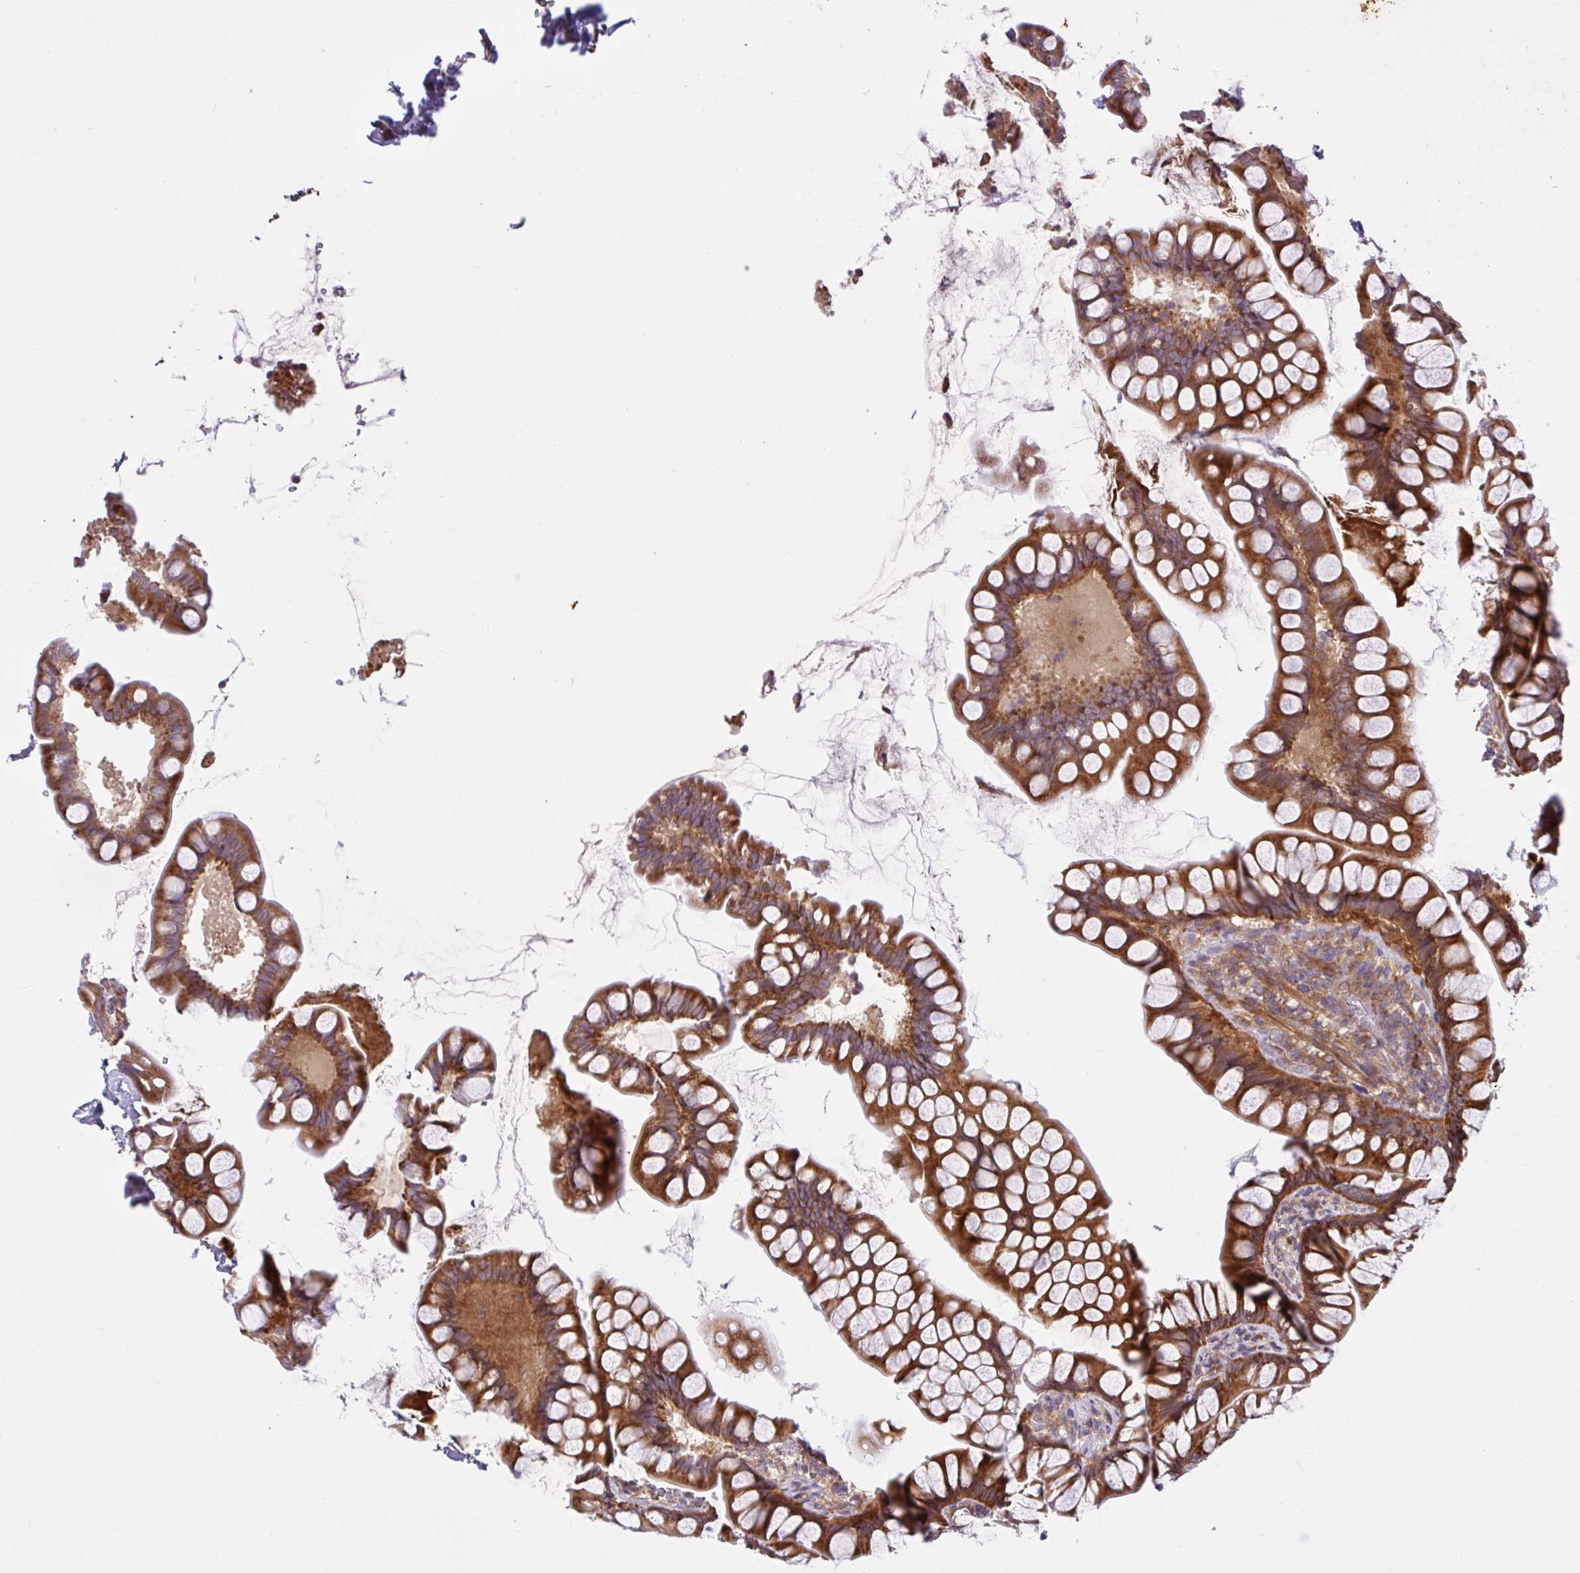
{"staining": {"intensity": "strong", "quantity": ">75%", "location": "cytoplasmic/membranous"}, "tissue": "small intestine", "cell_type": "Glandular cells", "image_type": "normal", "snomed": [{"axis": "morphology", "description": "Normal tissue, NOS"}, {"axis": "topography", "description": "Small intestine"}], "caption": "An image showing strong cytoplasmic/membranous staining in about >75% of glandular cells in unremarkable small intestine, as visualized by brown immunohistochemical staining.", "gene": "NTPCR", "patient": {"sex": "male", "age": 70}}